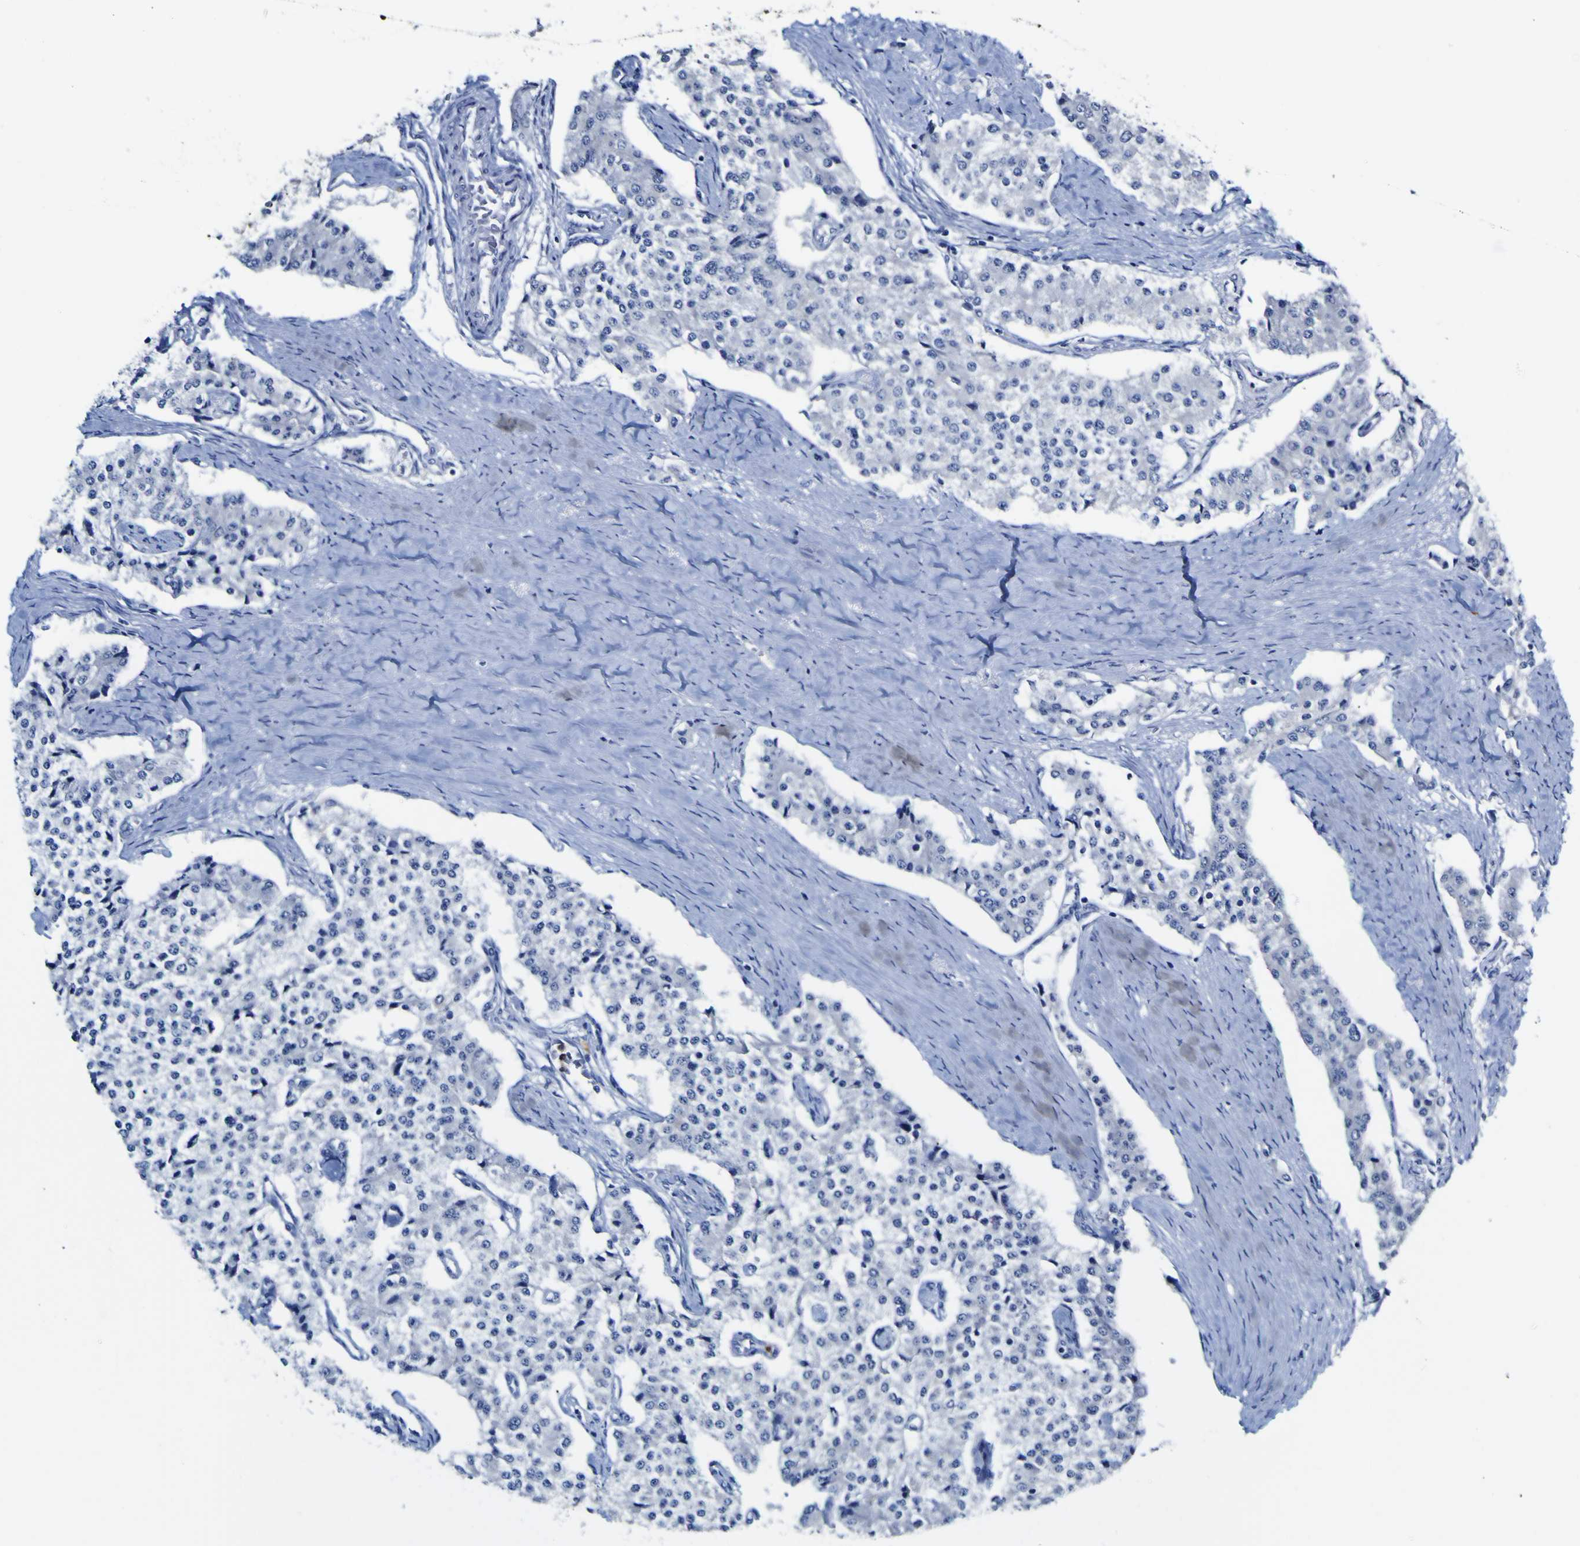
{"staining": {"intensity": "negative", "quantity": "none", "location": "none"}, "tissue": "carcinoid", "cell_type": "Tumor cells", "image_type": "cancer", "snomed": [{"axis": "morphology", "description": "Carcinoid, malignant, NOS"}, {"axis": "topography", "description": "Colon"}], "caption": "DAB immunohistochemical staining of carcinoid shows no significant positivity in tumor cells. Nuclei are stained in blue.", "gene": "CASP6", "patient": {"sex": "female", "age": 52}}